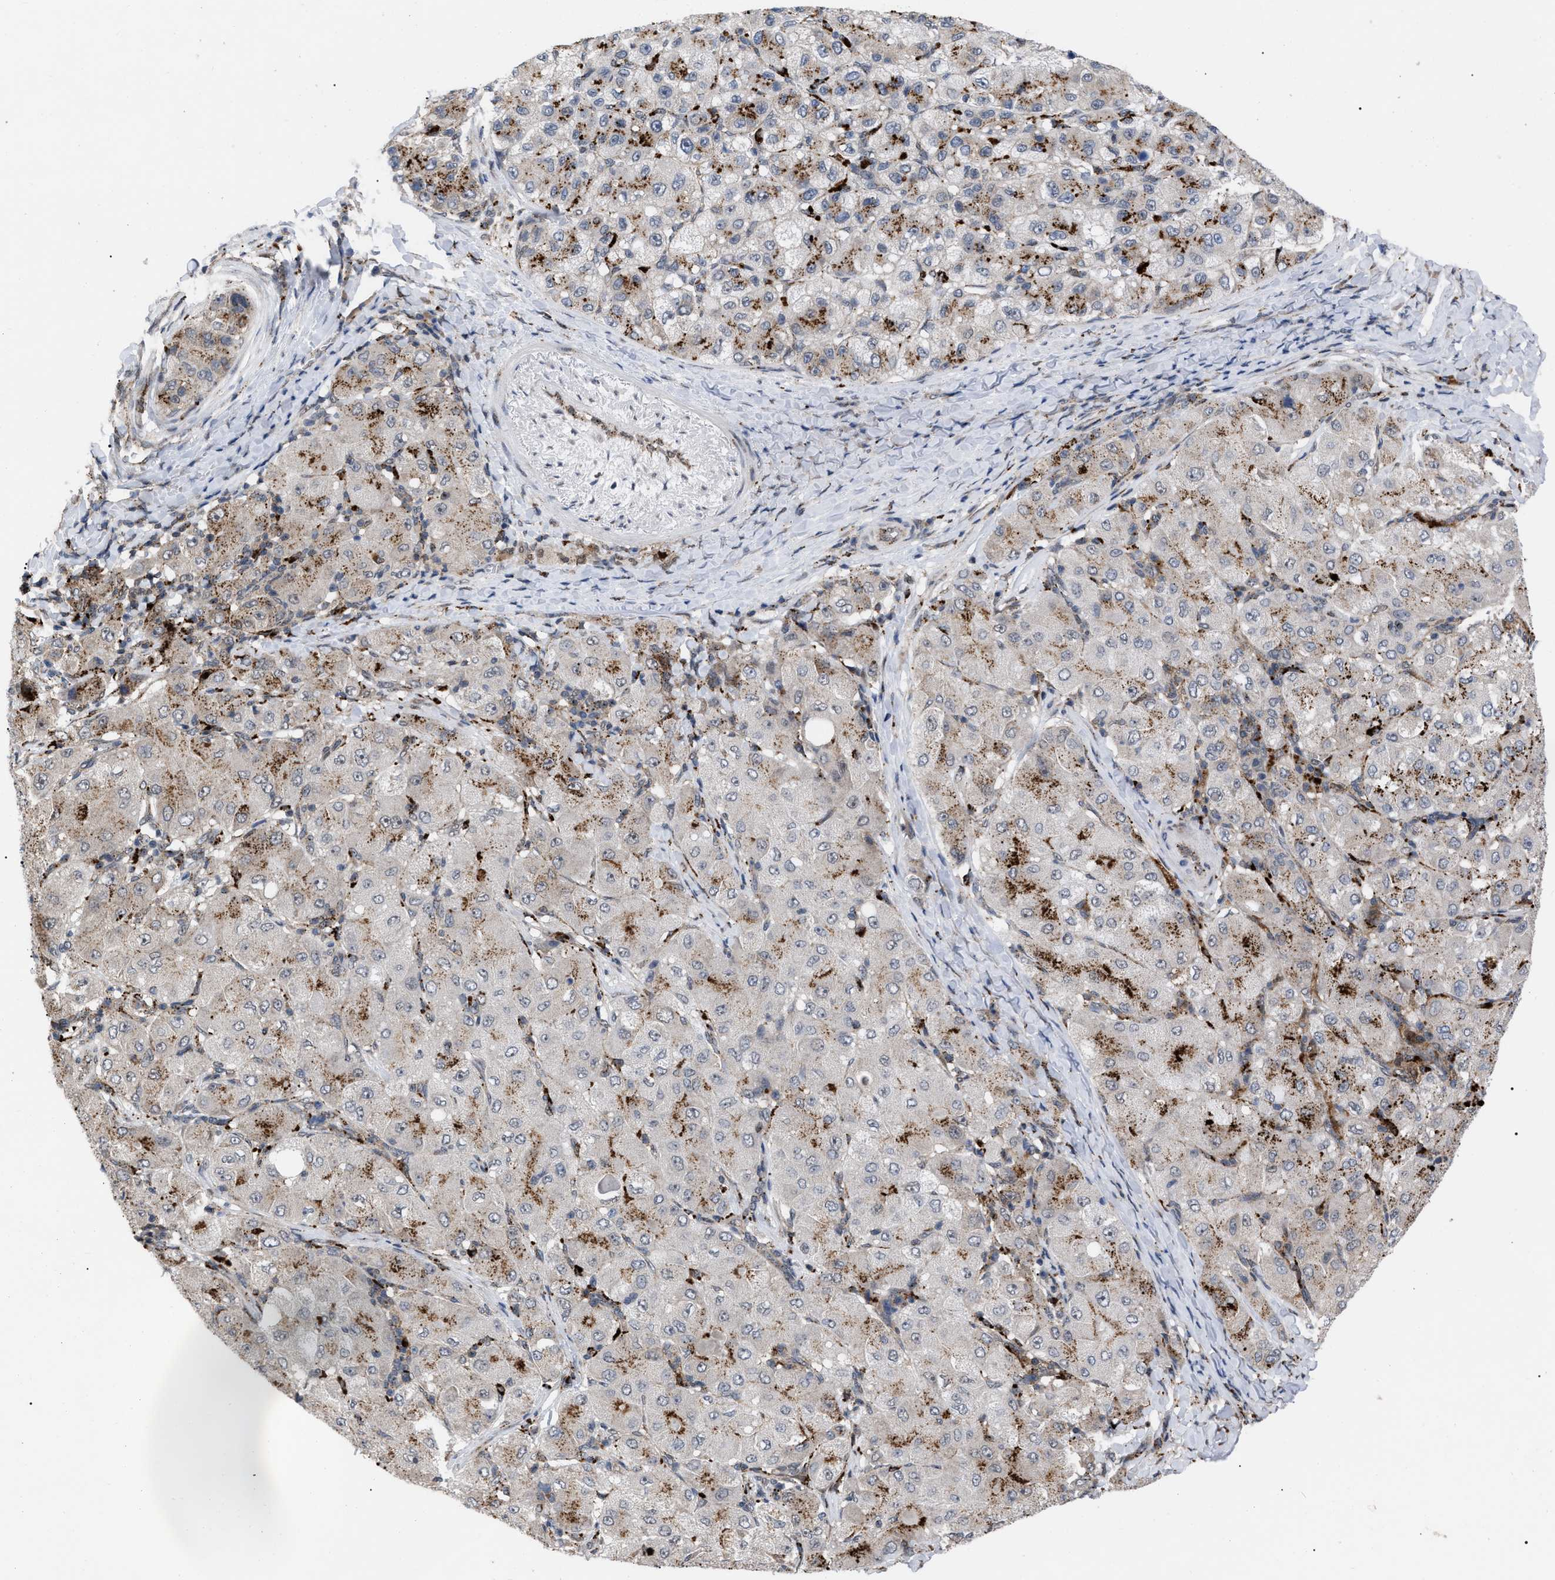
{"staining": {"intensity": "moderate", "quantity": "<25%", "location": "cytoplasmic/membranous"}, "tissue": "liver cancer", "cell_type": "Tumor cells", "image_type": "cancer", "snomed": [{"axis": "morphology", "description": "Carcinoma, Hepatocellular, NOS"}, {"axis": "topography", "description": "Liver"}], "caption": "Immunohistochemistry (IHC) micrograph of neoplastic tissue: human liver cancer (hepatocellular carcinoma) stained using IHC shows low levels of moderate protein expression localized specifically in the cytoplasmic/membranous of tumor cells, appearing as a cytoplasmic/membranous brown color.", "gene": "UPF1", "patient": {"sex": "male", "age": 80}}